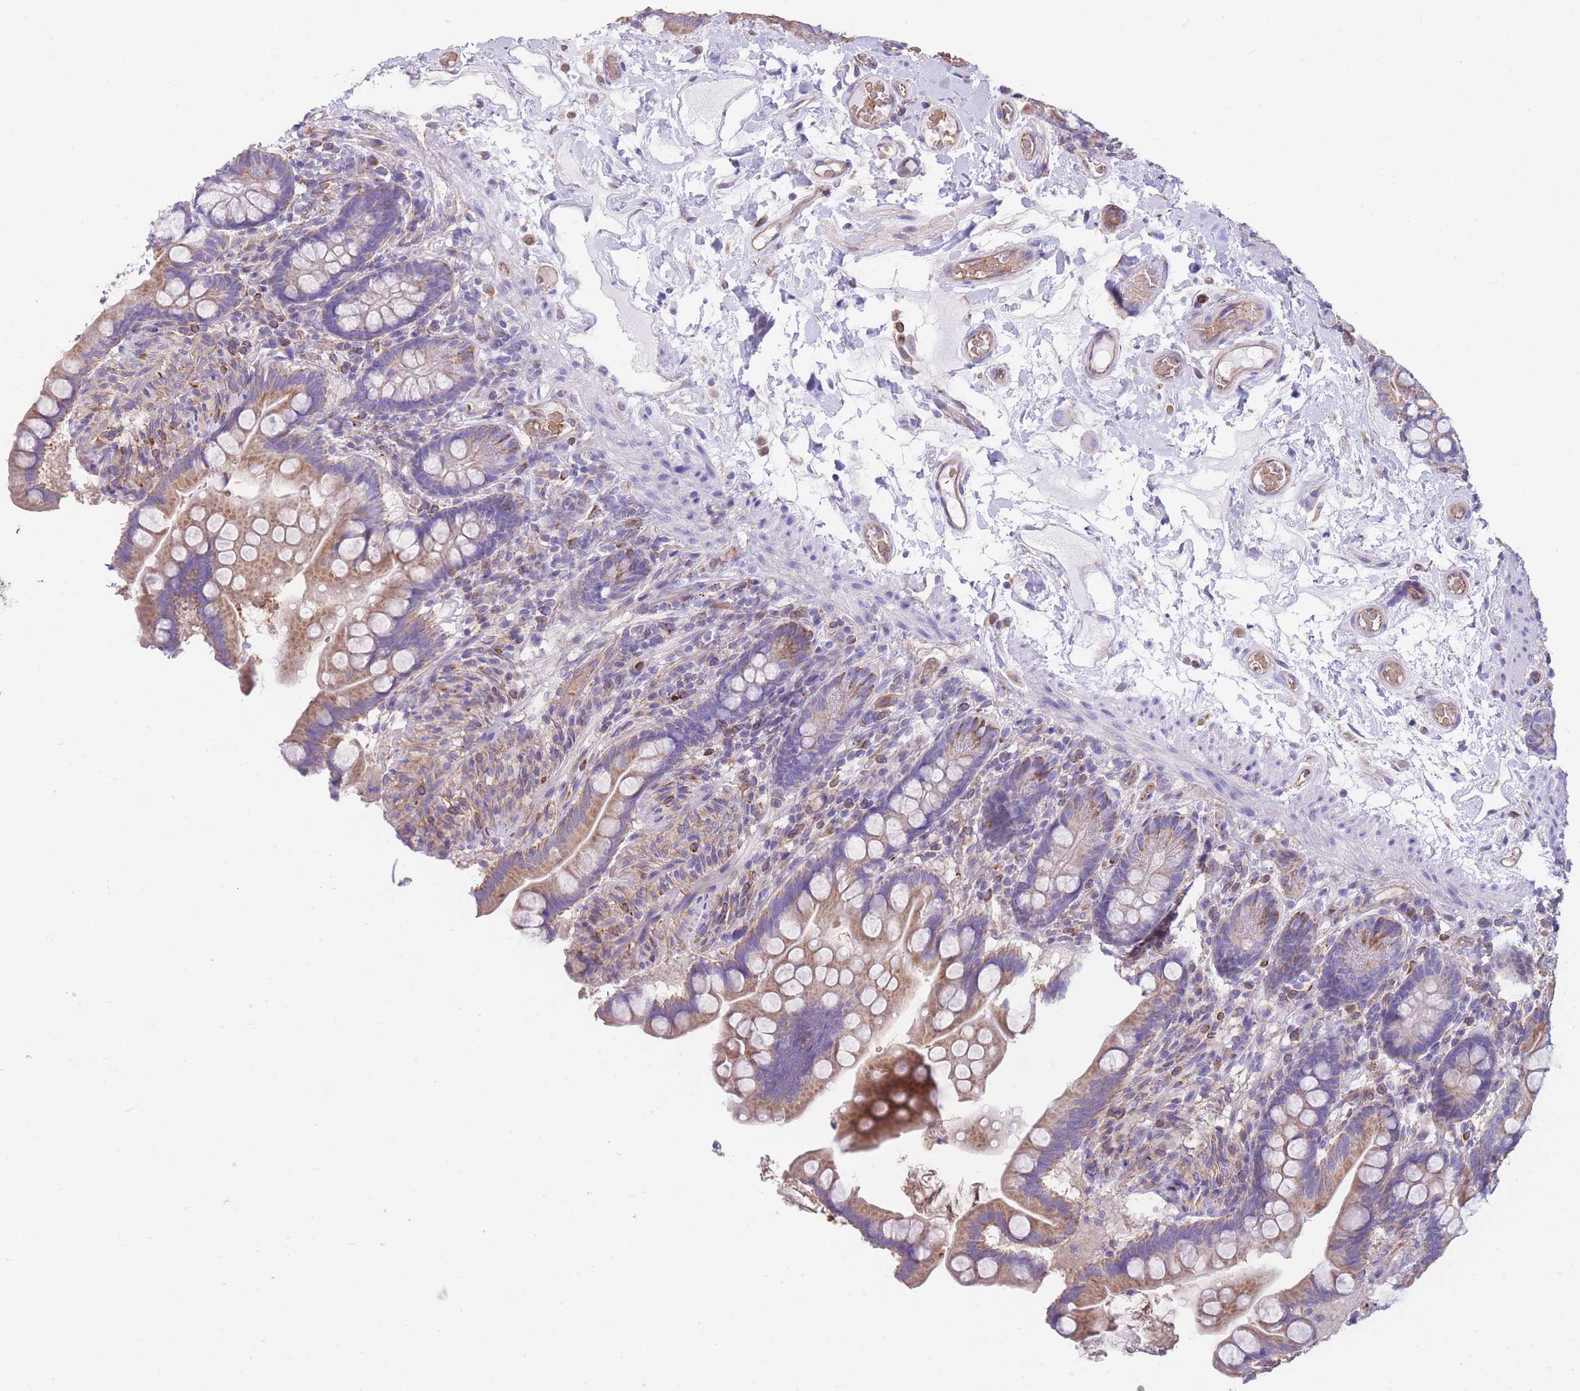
{"staining": {"intensity": "moderate", "quantity": ">75%", "location": "cytoplasmic/membranous"}, "tissue": "small intestine", "cell_type": "Glandular cells", "image_type": "normal", "snomed": [{"axis": "morphology", "description": "Normal tissue, NOS"}, {"axis": "topography", "description": "Small intestine"}], "caption": "A histopathology image of small intestine stained for a protein exhibits moderate cytoplasmic/membranous brown staining in glandular cells.", "gene": "ANKRD53", "patient": {"sex": "female", "age": 64}}